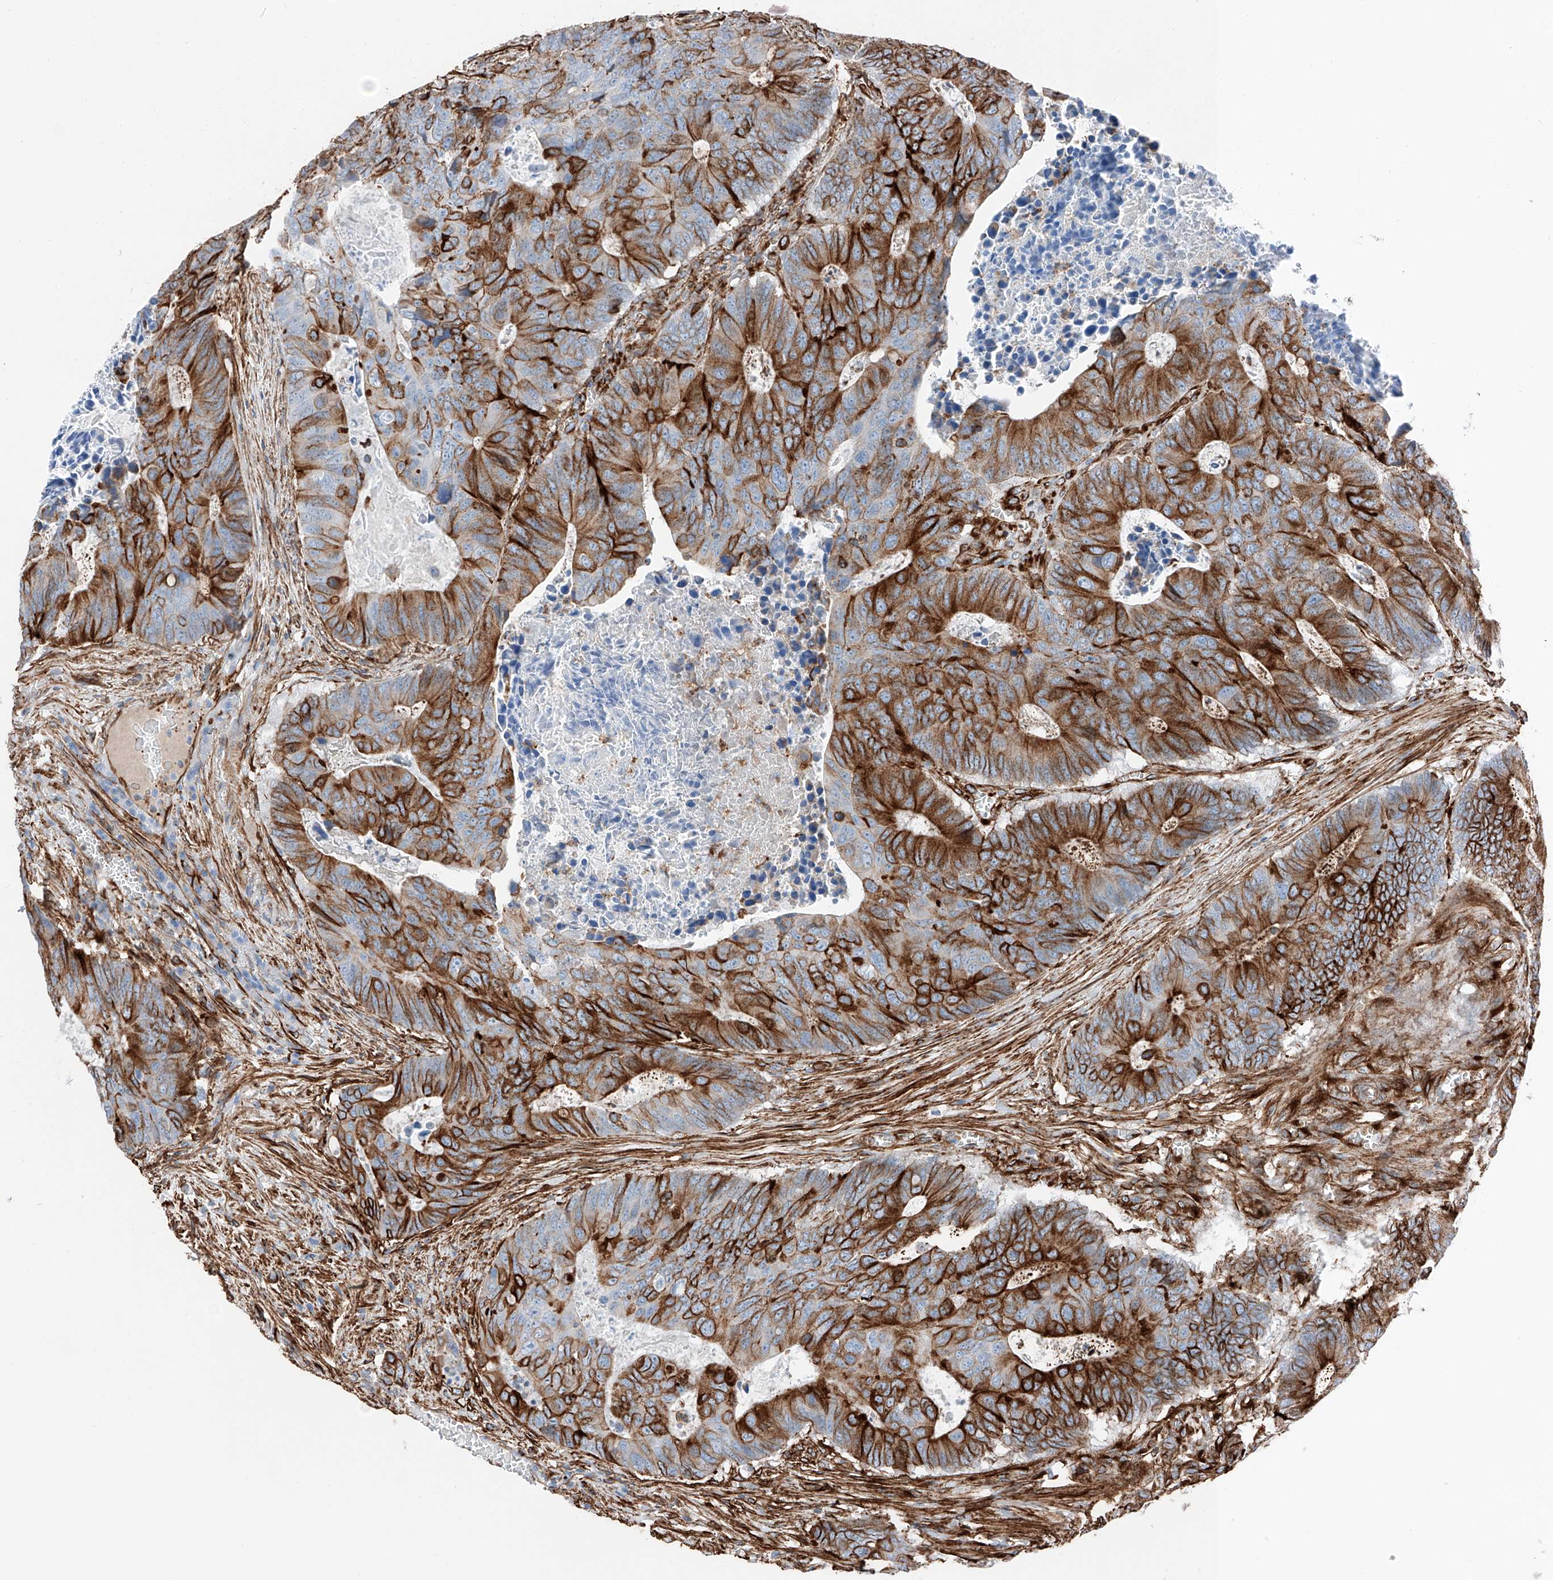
{"staining": {"intensity": "strong", "quantity": ">75%", "location": "cytoplasmic/membranous"}, "tissue": "colorectal cancer", "cell_type": "Tumor cells", "image_type": "cancer", "snomed": [{"axis": "morphology", "description": "Adenocarcinoma, NOS"}, {"axis": "topography", "description": "Colon"}], "caption": "A micrograph of colorectal adenocarcinoma stained for a protein shows strong cytoplasmic/membranous brown staining in tumor cells. (DAB = brown stain, brightfield microscopy at high magnification).", "gene": "ZNF804A", "patient": {"sex": "male", "age": 87}}